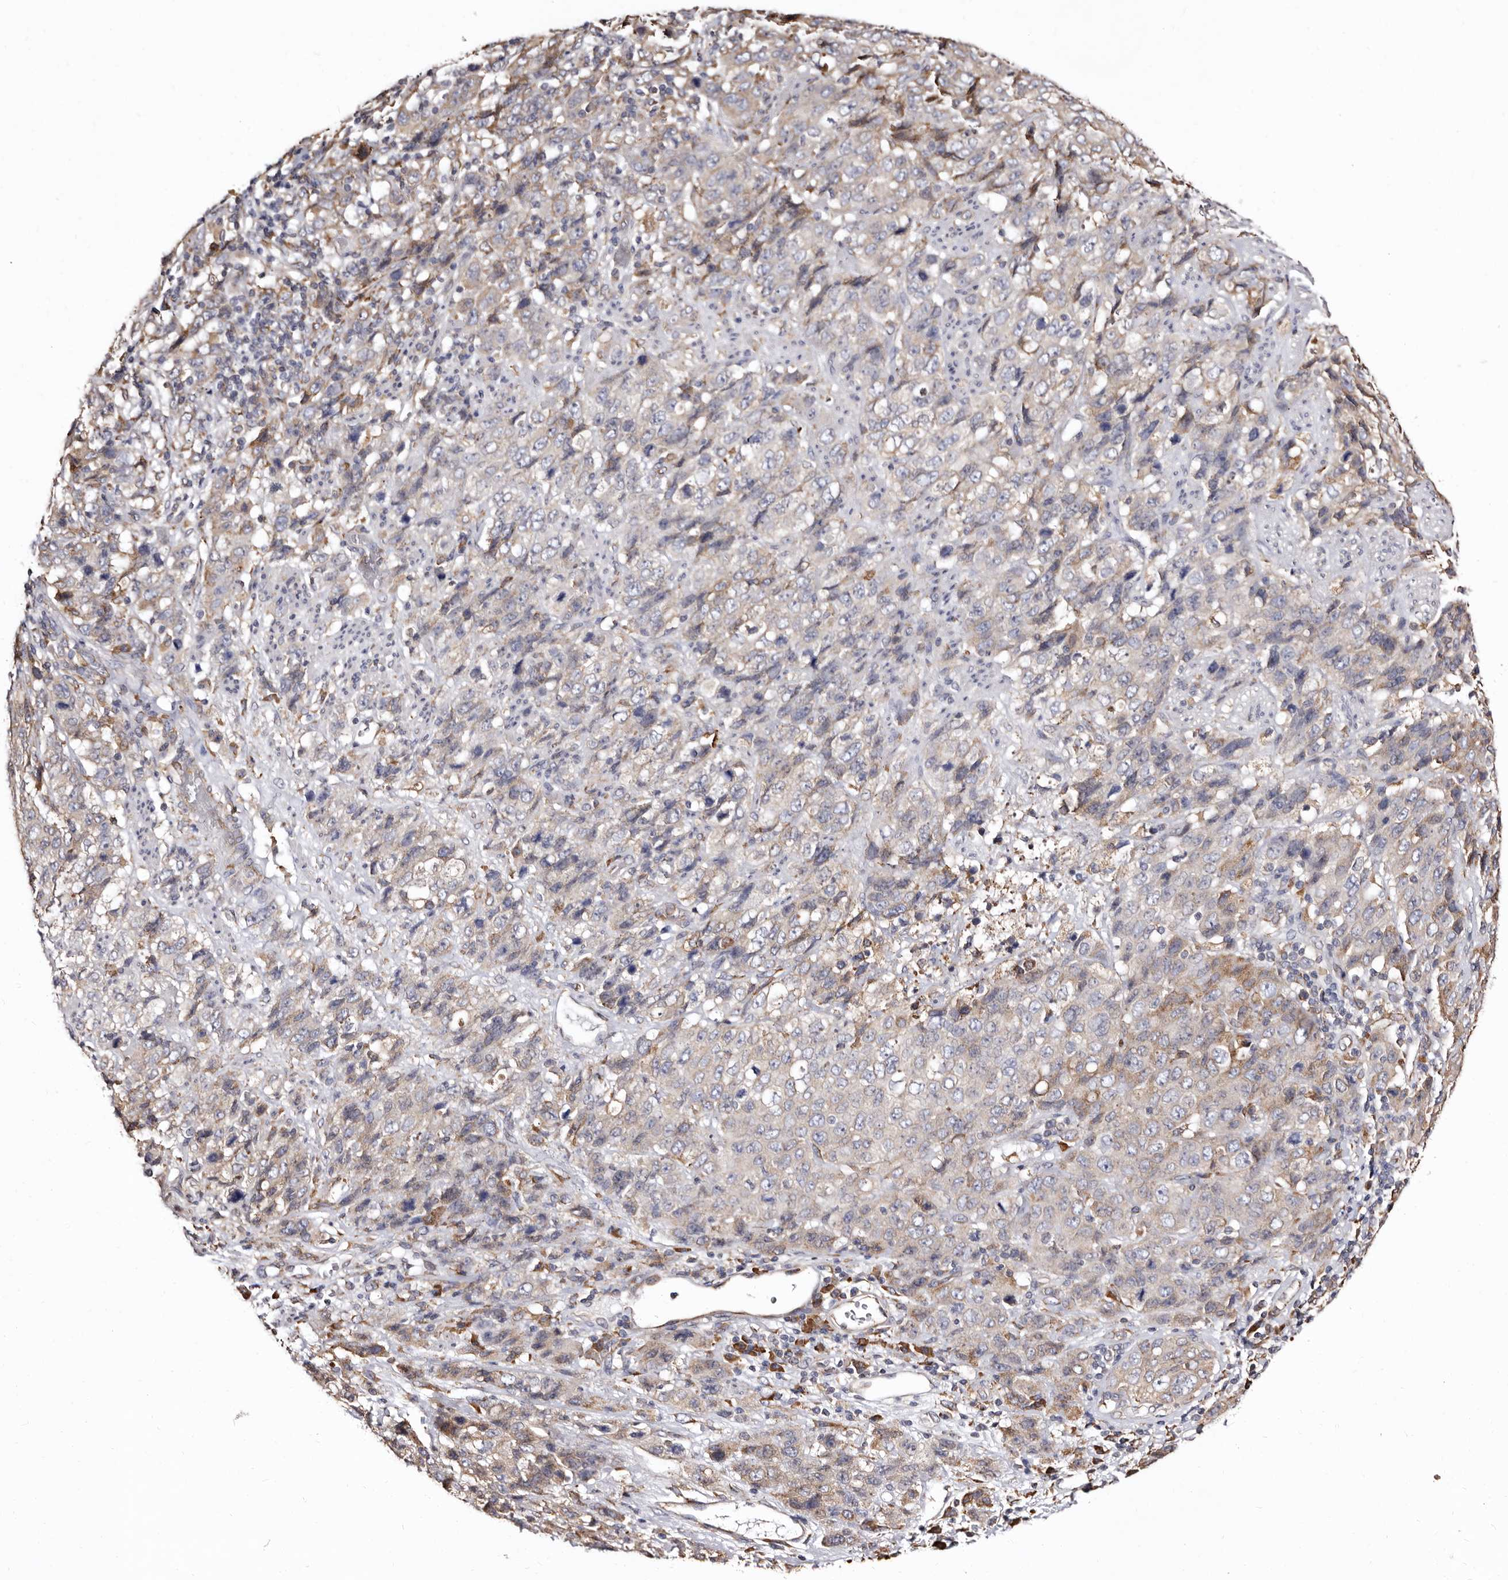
{"staining": {"intensity": "weak", "quantity": "25%-75%", "location": "cytoplasmic/membranous"}, "tissue": "stomach cancer", "cell_type": "Tumor cells", "image_type": "cancer", "snomed": [{"axis": "morphology", "description": "Adenocarcinoma, NOS"}, {"axis": "topography", "description": "Stomach"}], "caption": "The immunohistochemical stain highlights weak cytoplasmic/membranous positivity in tumor cells of adenocarcinoma (stomach) tissue.", "gene": "ACBD6", "patient": {"sex": "male", "age": 48}}